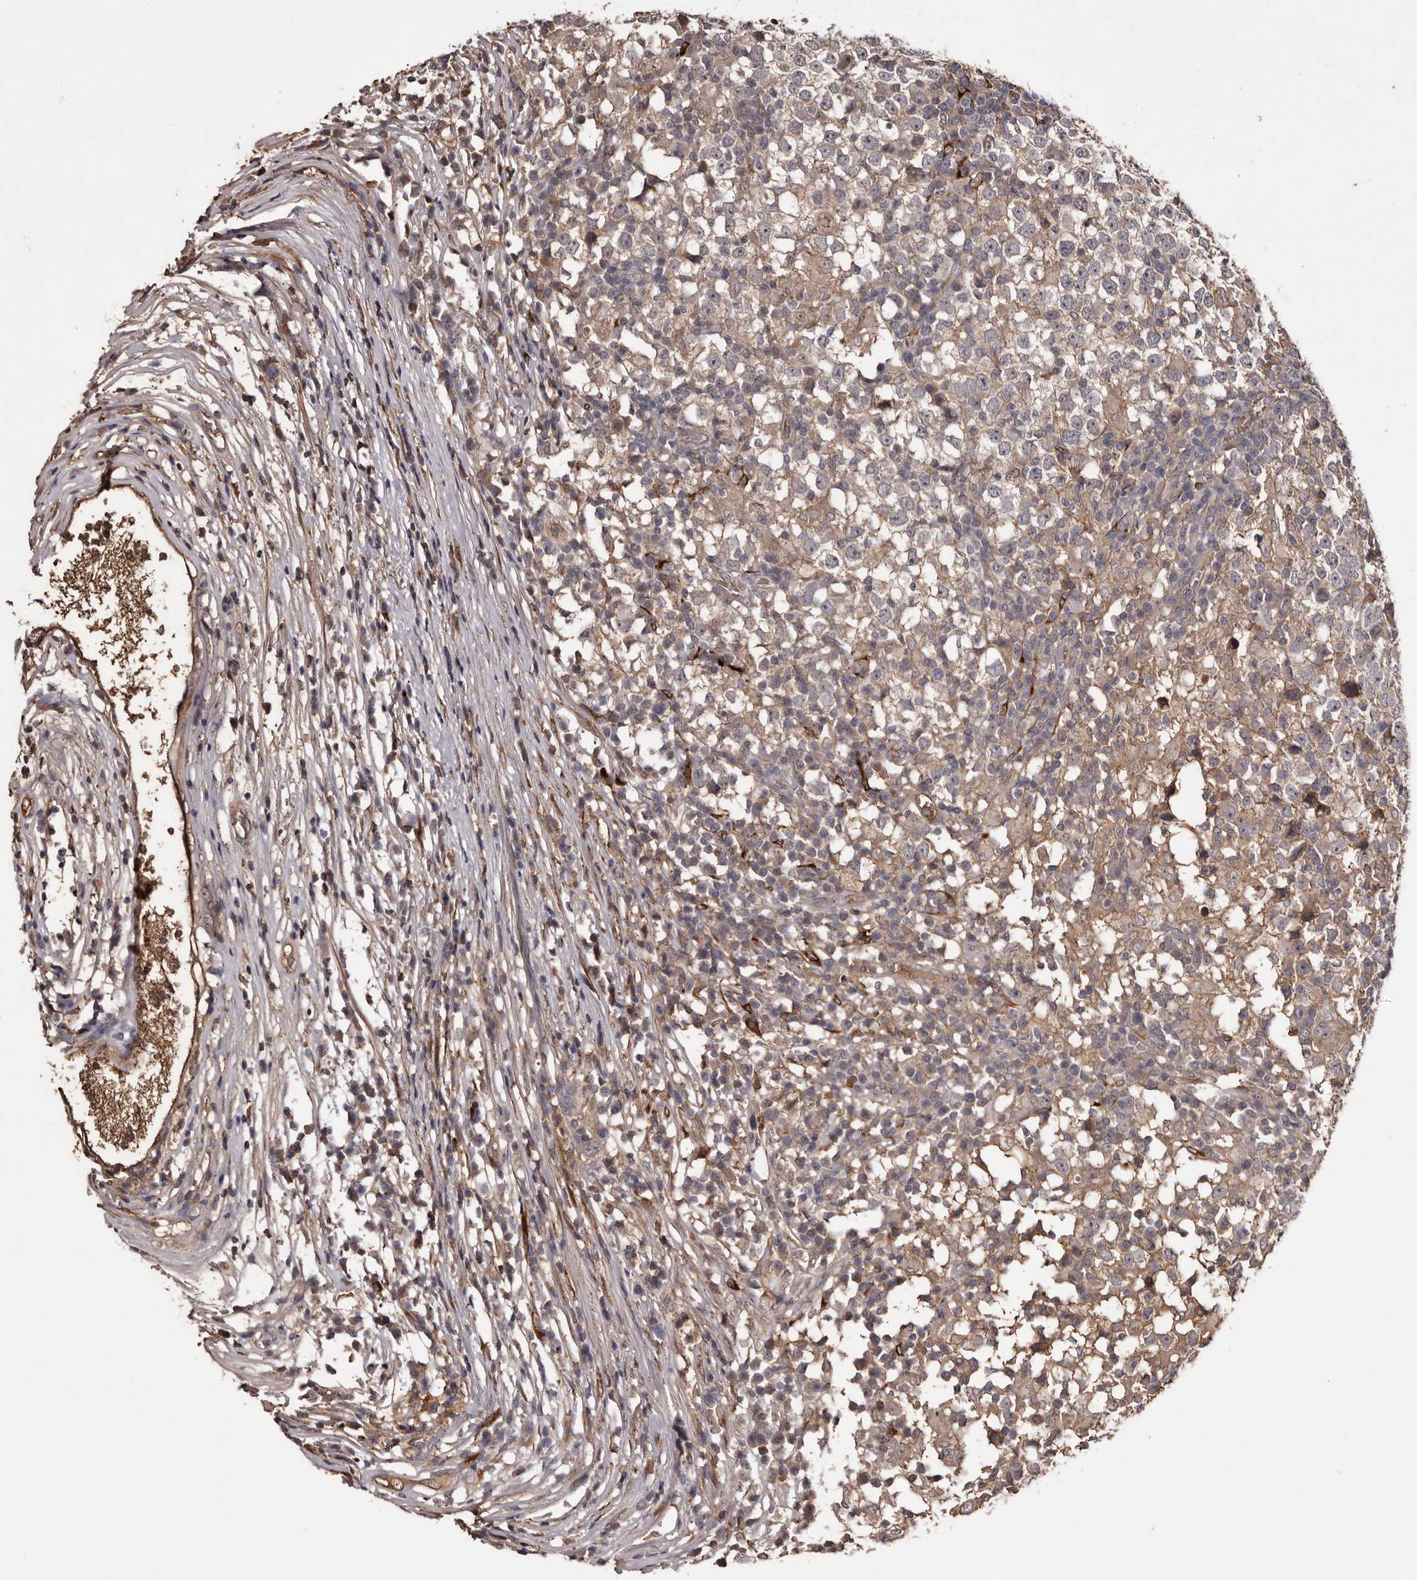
{"staining": {"intensity": "weak", "quantity": "<25%", "location": "cytoplasmic/membranous"}, "tissue": "testis cancer", "cell_type": "Tumor cells", "image_type": "cancer", "snomed": [{"axis": "morphology", "description": "Seminoma, NOS"}, {"axis": "topography", "description": "Testis"}], "caption": "Testis cancer (seminoma) stained for a protein using immunohistochemistry (IHC) demonstrates no positivity tumor cells.", "gene": "CYP1B1", "patient": {"sex": "male", "age": 65}}